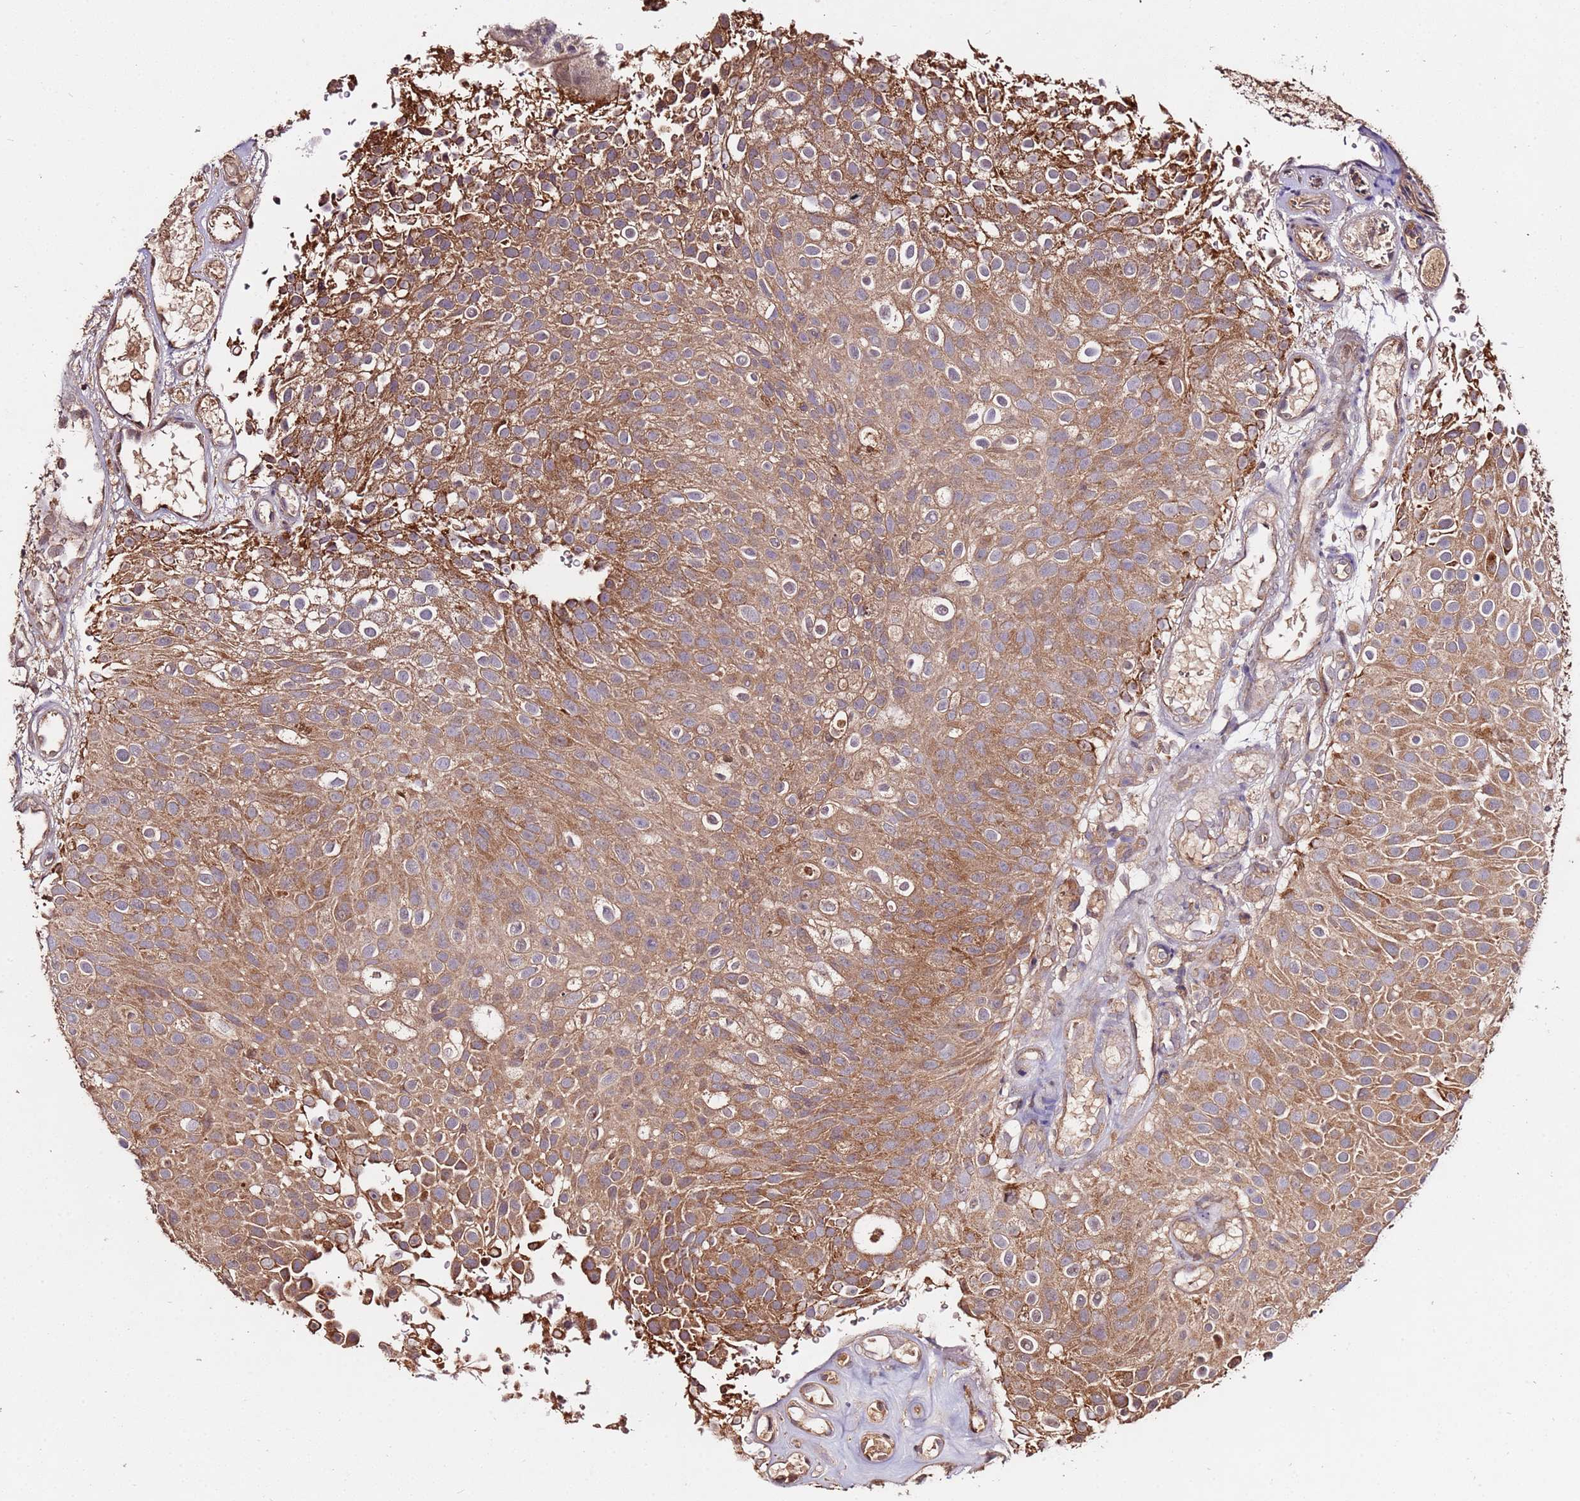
{"staining": {"intensity": "moderate", "quantity": ">75%", "location": "cytoplasmic/membranous"}, "tissue": "urothelial cancer", "cell_type": "Tumor cells", "image_type": "cancer", "snomed": [{"axis": "morphology", "description": "Urothelial carcinoma, Low grade"}, {"axis": "topography", "description": "Urinary bladder"}], "caption": "Immunohistochemical staining of low-grade urothelial carcinoma shows medium levels of moderate cytoplasmic/membranous staining in approximately >75% of tumor cells.", "gene": "RPS15A", "patient": {"sex": "male", "age": 78}}